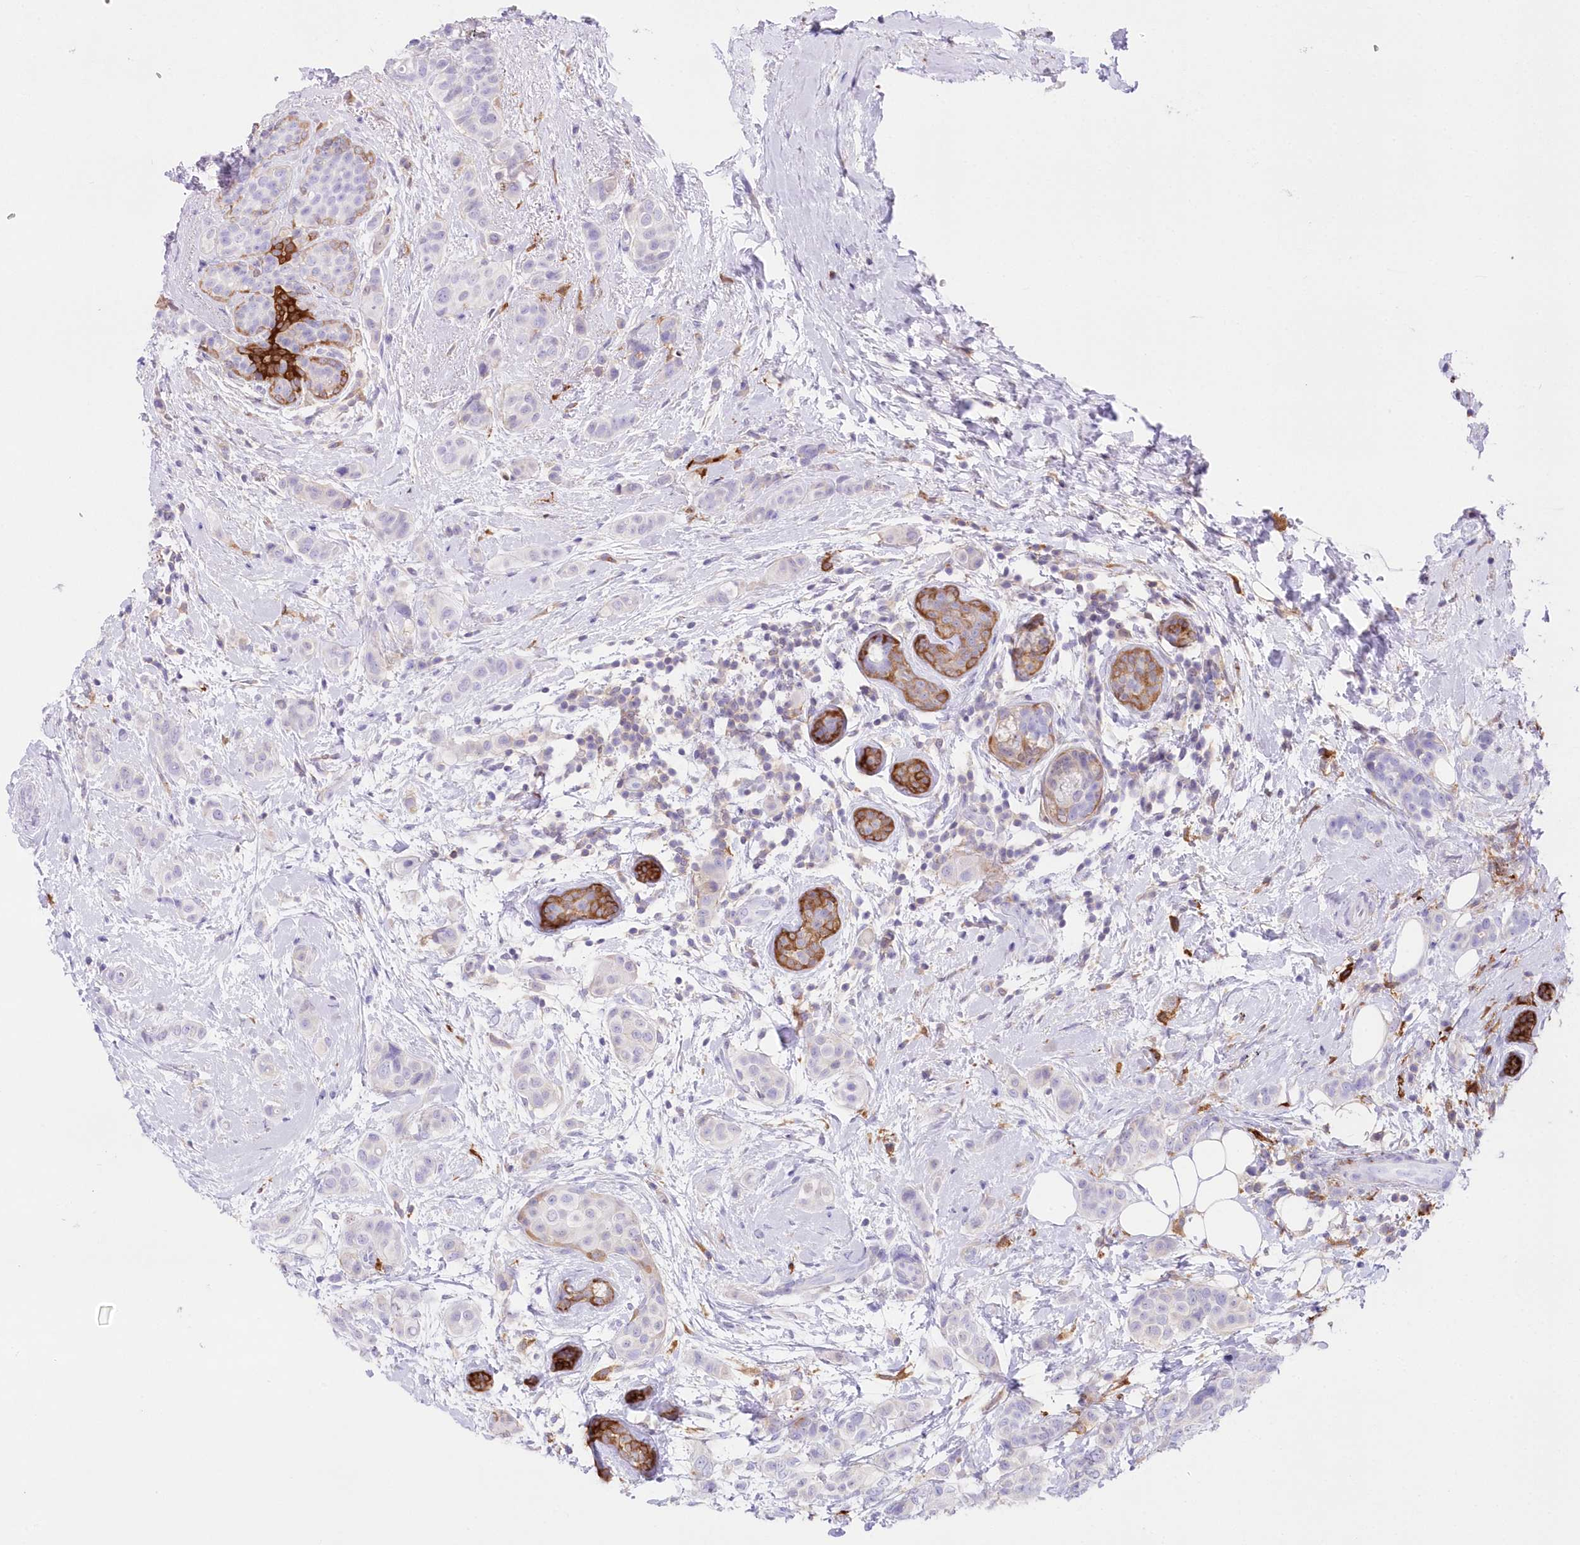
{"staining": {"intensity": "negative", "quantity": "none", "location": "none"}, "tissue": "breast cancer", "cell_type": "Tumor cells", "image_type": "cancer", "snomed": [{"axis": "morphology", "description": "Lobular carcinoma"}, {"axis": "topography", "description": "Breast"}], "caption": "Micrograph shows no protein positivity in tumor cells of breast cancer tissue.", "gene": "DNAJC19", "patient": {"sex": "female", "age": 51}}